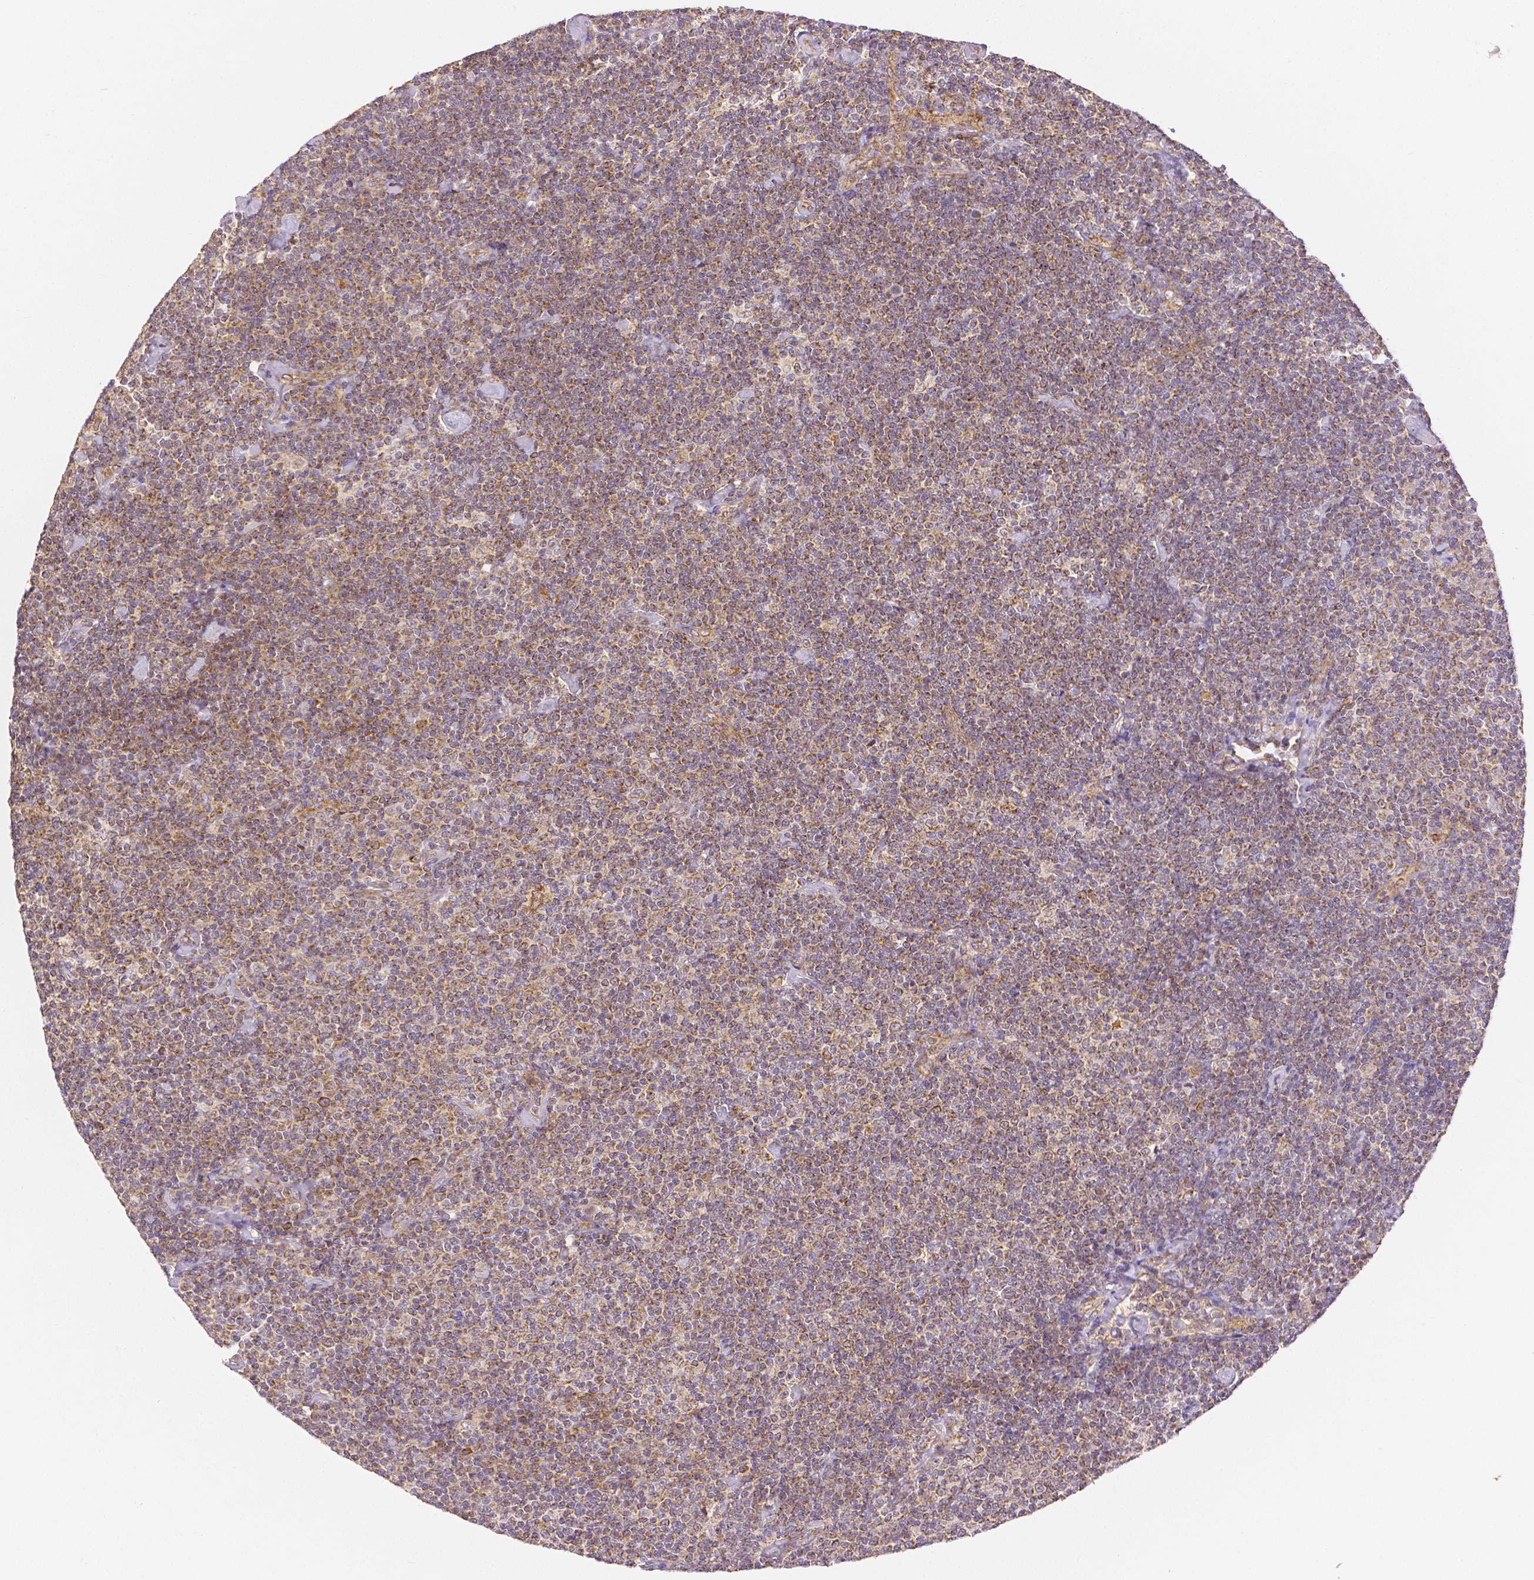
{"staining": {"intensity": "strong", "quantity": "25%-75%", "location": "cytoplasmic/membranous"}, "tissue": "lymphoma", "cell_type": "Tumor cells", "image_type": "cancer", "snomed": [{"axis": "morphology", "description": "Malignant lymphoma, non-Hodgkin's type, Low grade"}, {"axis": "topography", "description": "Lymph node"}], "caption": "The photomicrograph reveals immunohistochemical staining of lymphoma. There is strong cytoplasmic/membranous positivity is identified in about 25%-75% of tumor cells. (DAB IHC, brown staining for protein, blue staining for nuclei).", "gene": "RHOT1", "patient": {"sex": "male", "age": 81}}